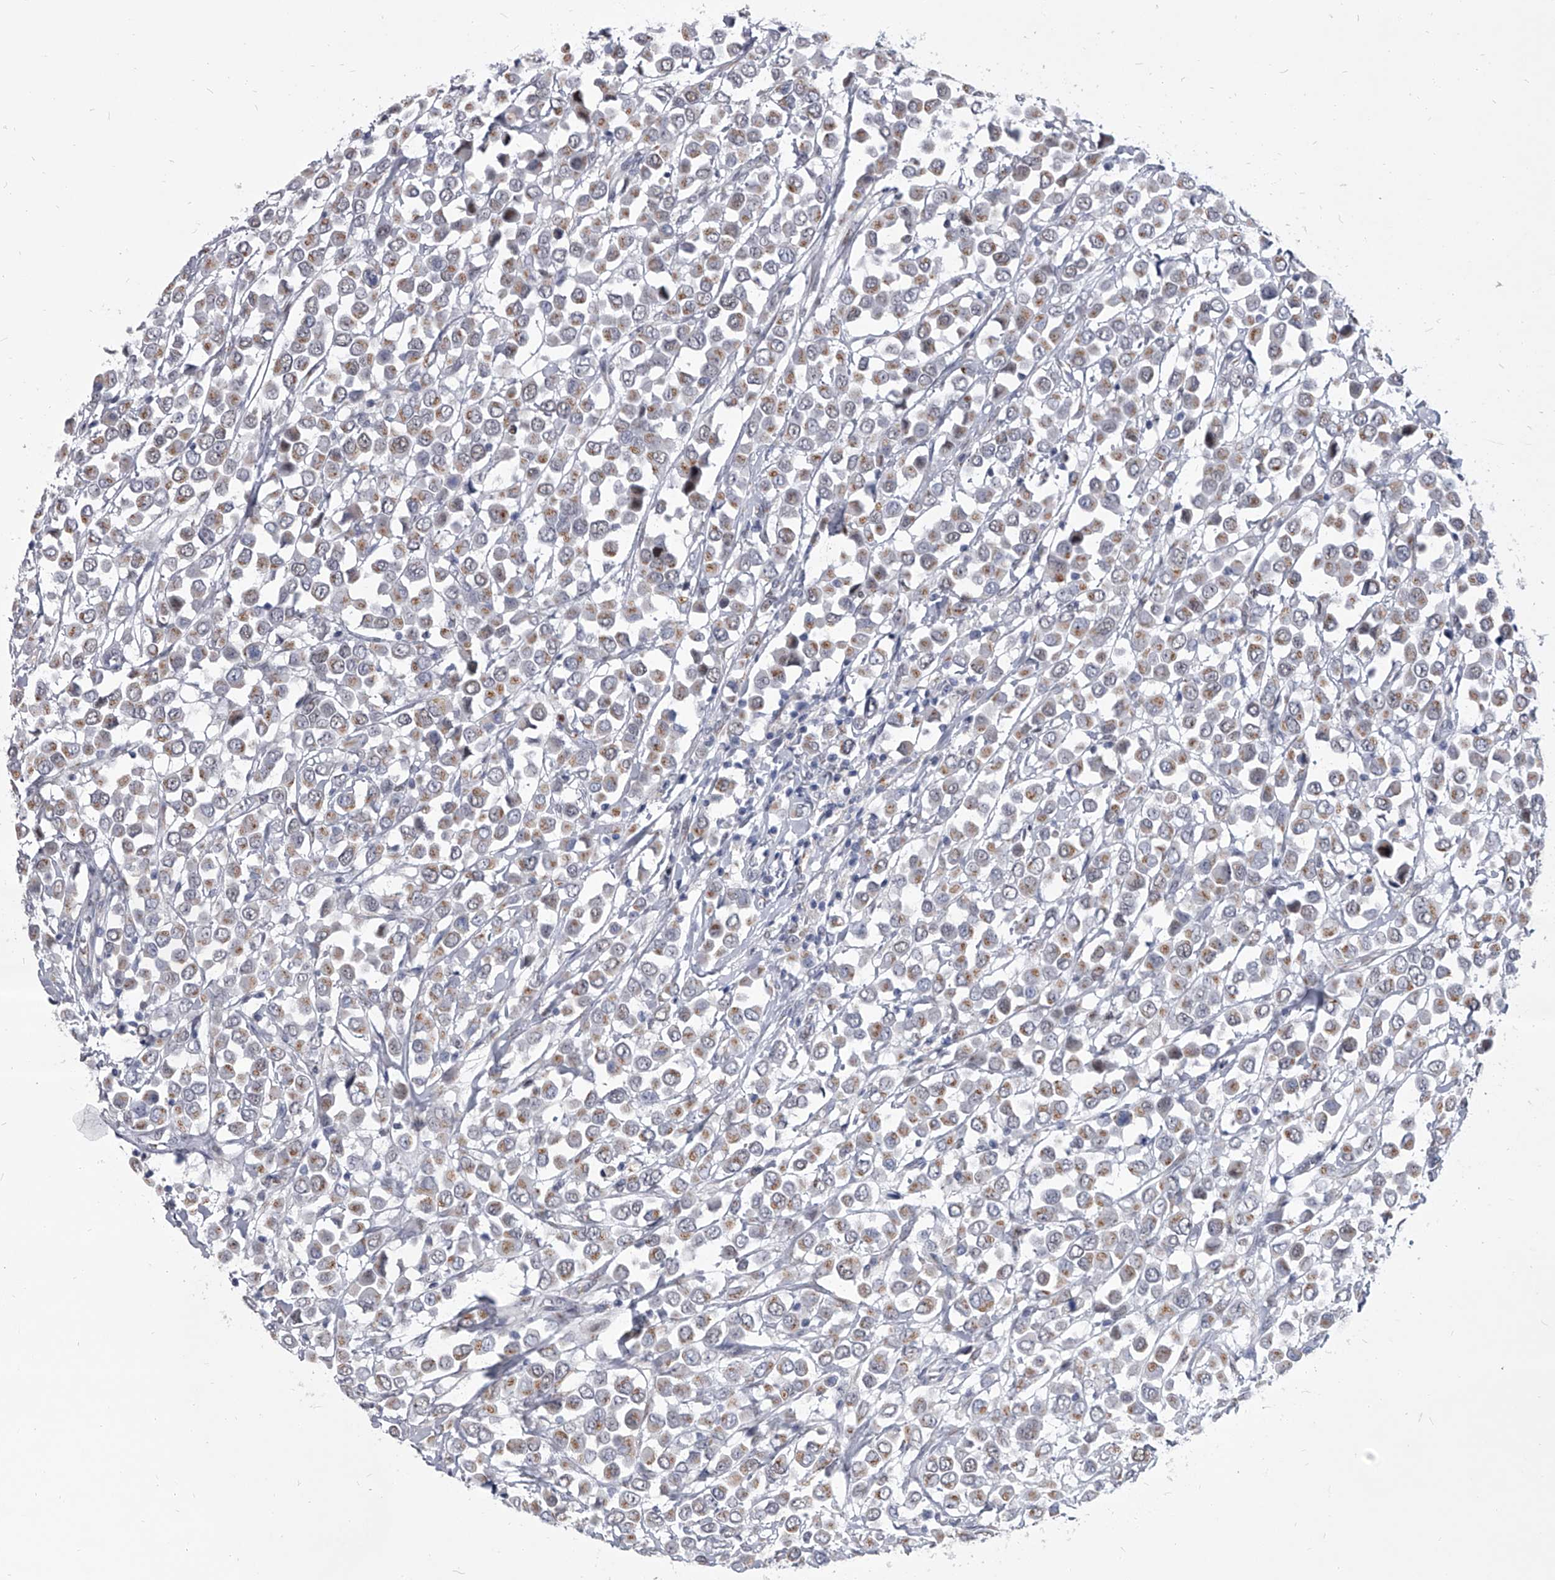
{"staining": {"intensity": "weak", "quantity": ">75%", "location": "cytoplasmic/membranous"}, "tissue": "breast cancer", "cell_type": "Tumor cells", "image_type": "cancer", "snomed": [{"axis": "morphology", "description": "Duct carcinoma"}, {"axis": "topography", "description": "Breast"}], "caption": "Weak cytoplasmic/membranous protein positivity is identified in approximately >75% of tumor cells in breast invasive ductal carcinoma.", "gene": "EVA1C", "patient": {"sex": "female", "age": 61}}